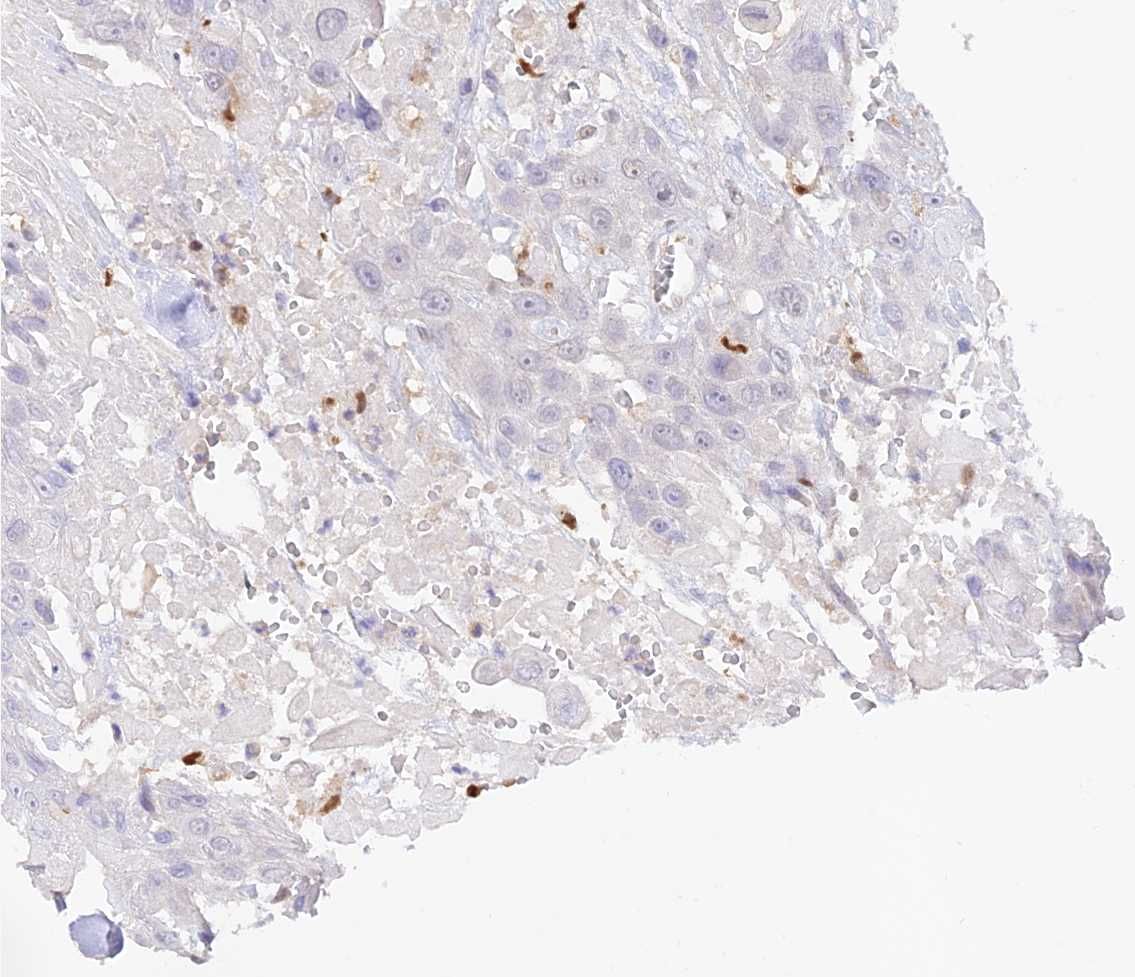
{"staining": {"intensity": "negative", "quantity": "none", "location": "none"}, "tissue": "head and neck cancer", "cell_type": "Tumor cells", "image_type": "cancer", "snomed": [{"axis": "morphology", "description": "Squamous cell carcinoma, NOS"}, {"axis": "topography", "description": "Head-Neck"}], "caption": "Tumor cells show no significant protein positivity in head and neck squamous cell carcinoma.", "gene": "DENND1C", "patient": {"sex": "male", "age": 81}}